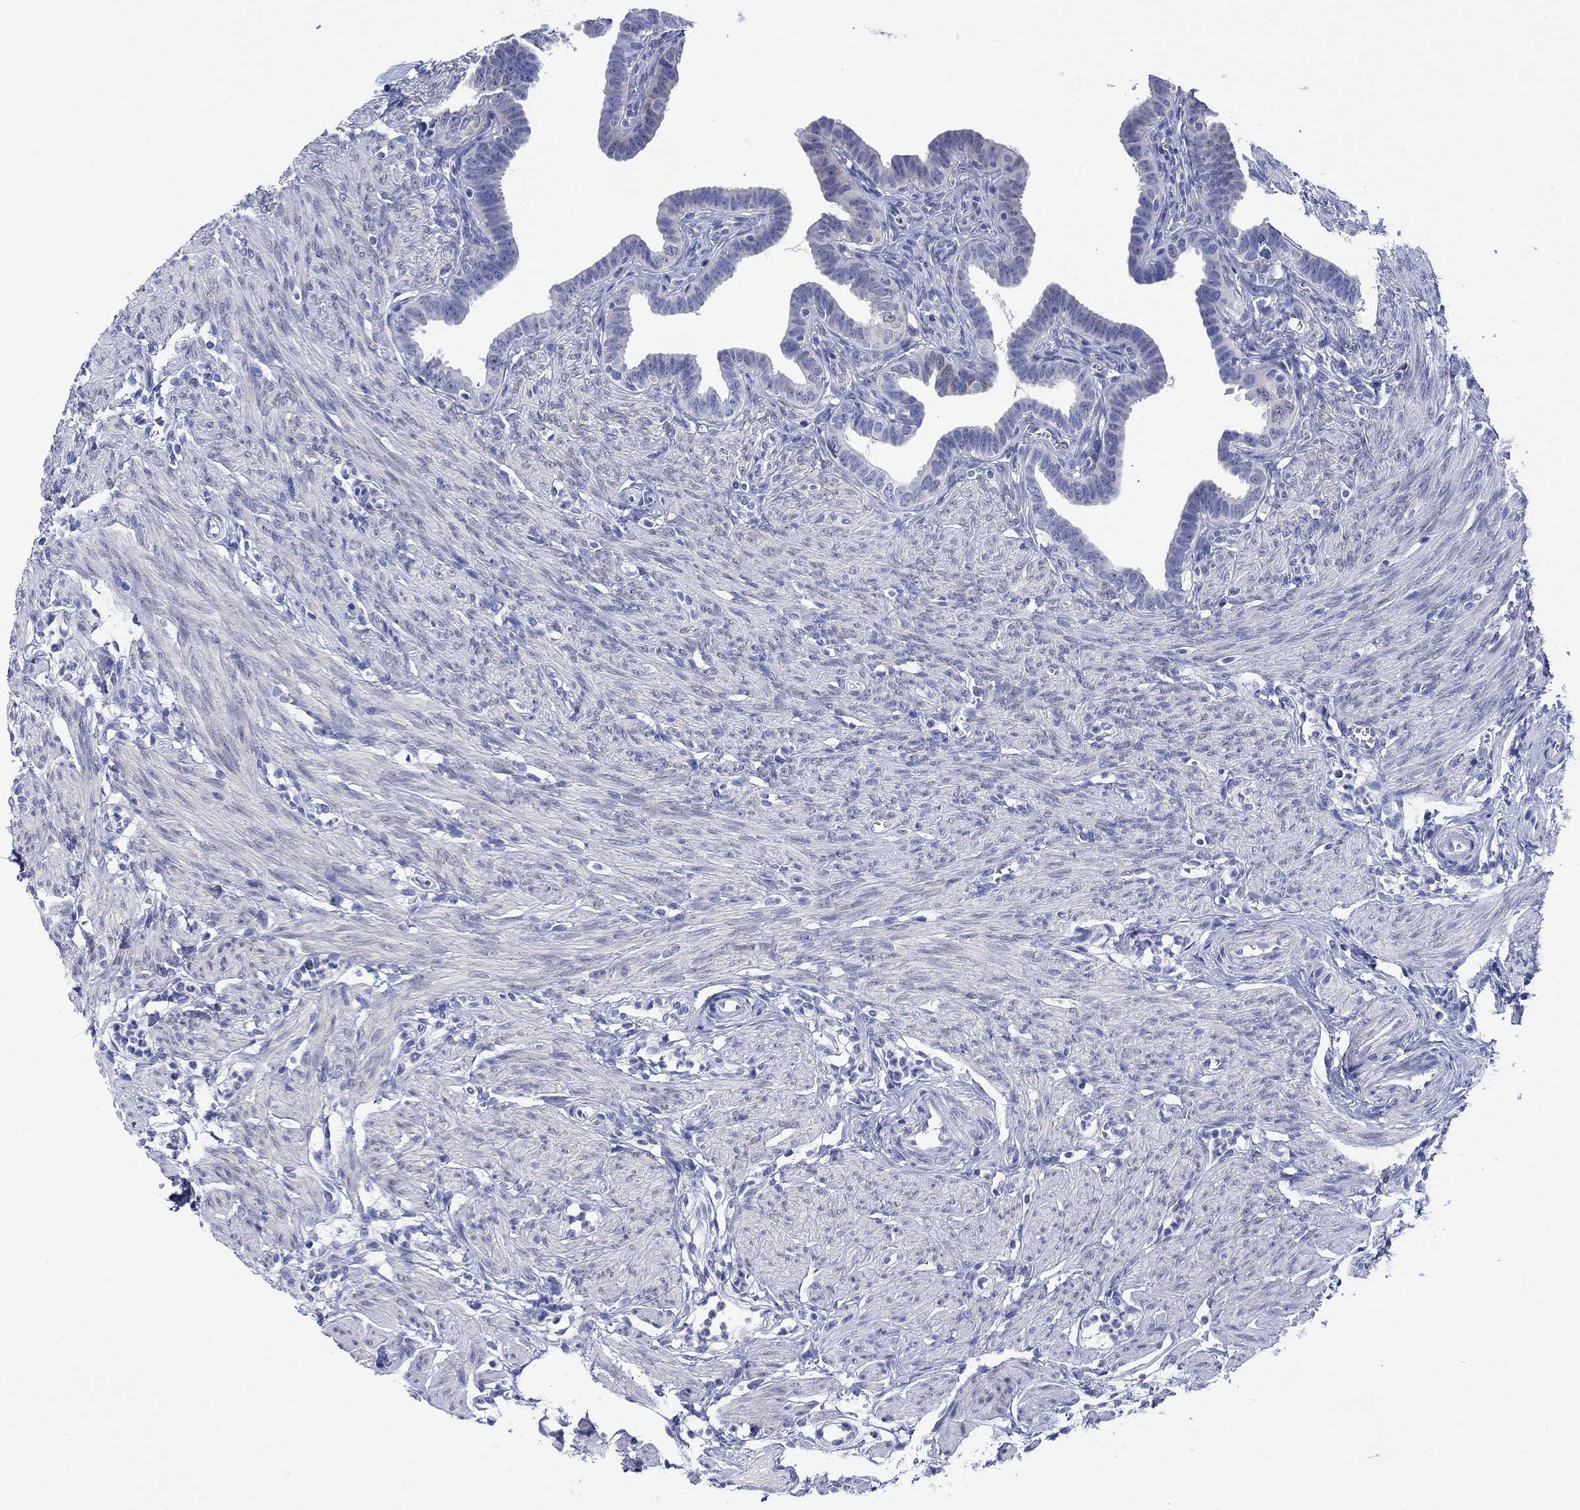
{"staining": {"intensity": "weak", "quantity": "<25%", "location": "cytoplasmic/membranous"}, "tissue": "fallopian tube", "cell_type": "Glandular cells", "image_type": "normal", "snomed": [{"axis": "morphology", "description": "Normal tissue, NOS"}, {"axis": "topography", "description": "Fallopian tube"}, {"axis": "topography", "description": "Ovary"}], "caption": "DAB immunohistochemical staining of unremarkable fallopian tube shows no significant expression in glandular cells.", "gene": "MSI1", "patient": {"sex": "female", "age": 33}}